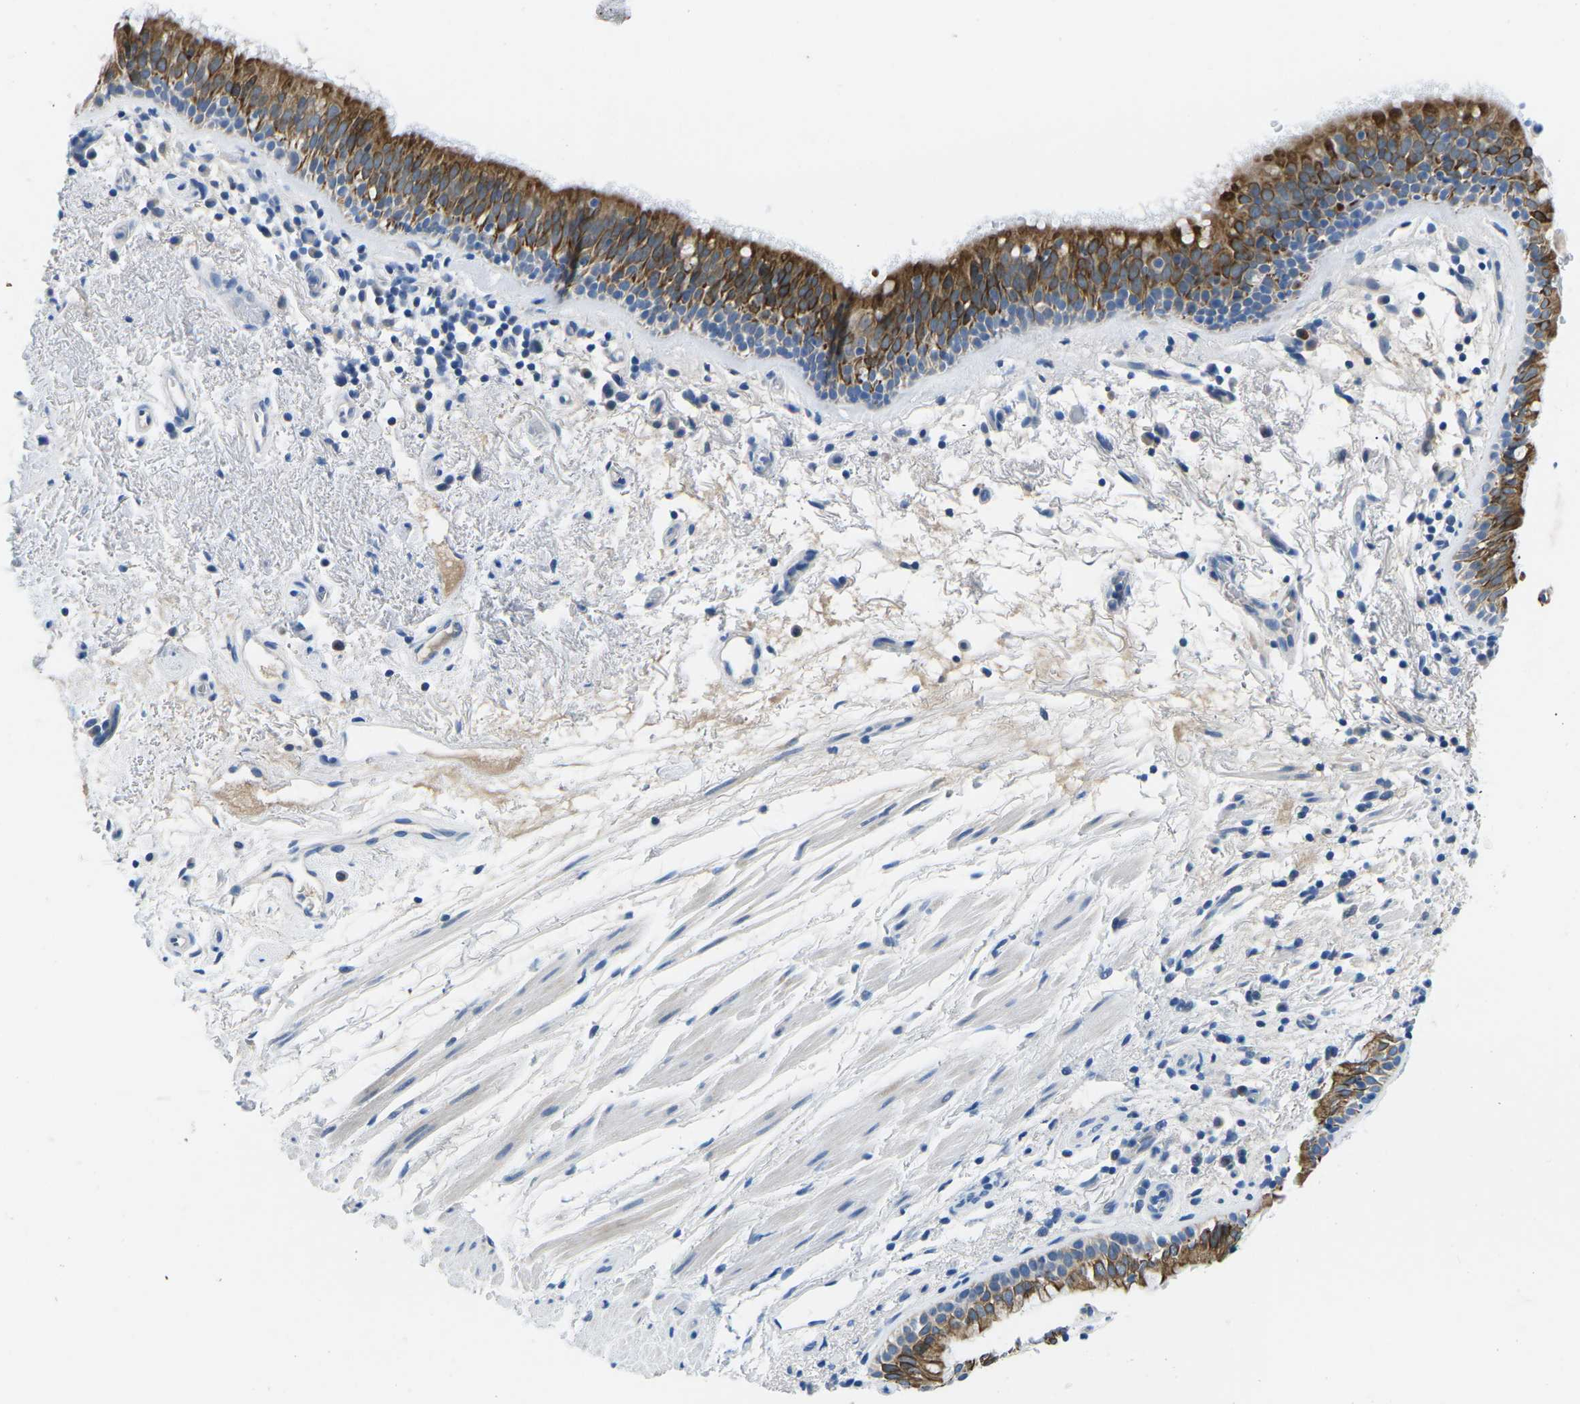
{"staining": {"intensity": "strong", "quantity": ">75%", "location": "cytoplasmic/membranous"}, "tissue": "bronchus", "cell_type": "Respiratory epithelial cells", "image_type": "normal", "snomed": [{"axis": "morphology", "description": "Normal tissue, NOS"}, {"axis": "morphology", "description": "Inflammation, NOS"}, {"axis": "topography", "description": "Cartilage tissue"}, {"axis": "topography", "description": "Bronchus"}], "caption": "Bronchus stained with immunohistochemistry (IHC) reveals strong cytoplasmic/membranous staining in about >75% of respiratory epithelial cells. Using DAB (3,3'-diaminobenzidine) (brown) and hematoxylin (blue) stains, captured at high magnification using brightfield microscopy.", "gene": "TM6SF1", "patient": {"sex": "male", "age": 77}}